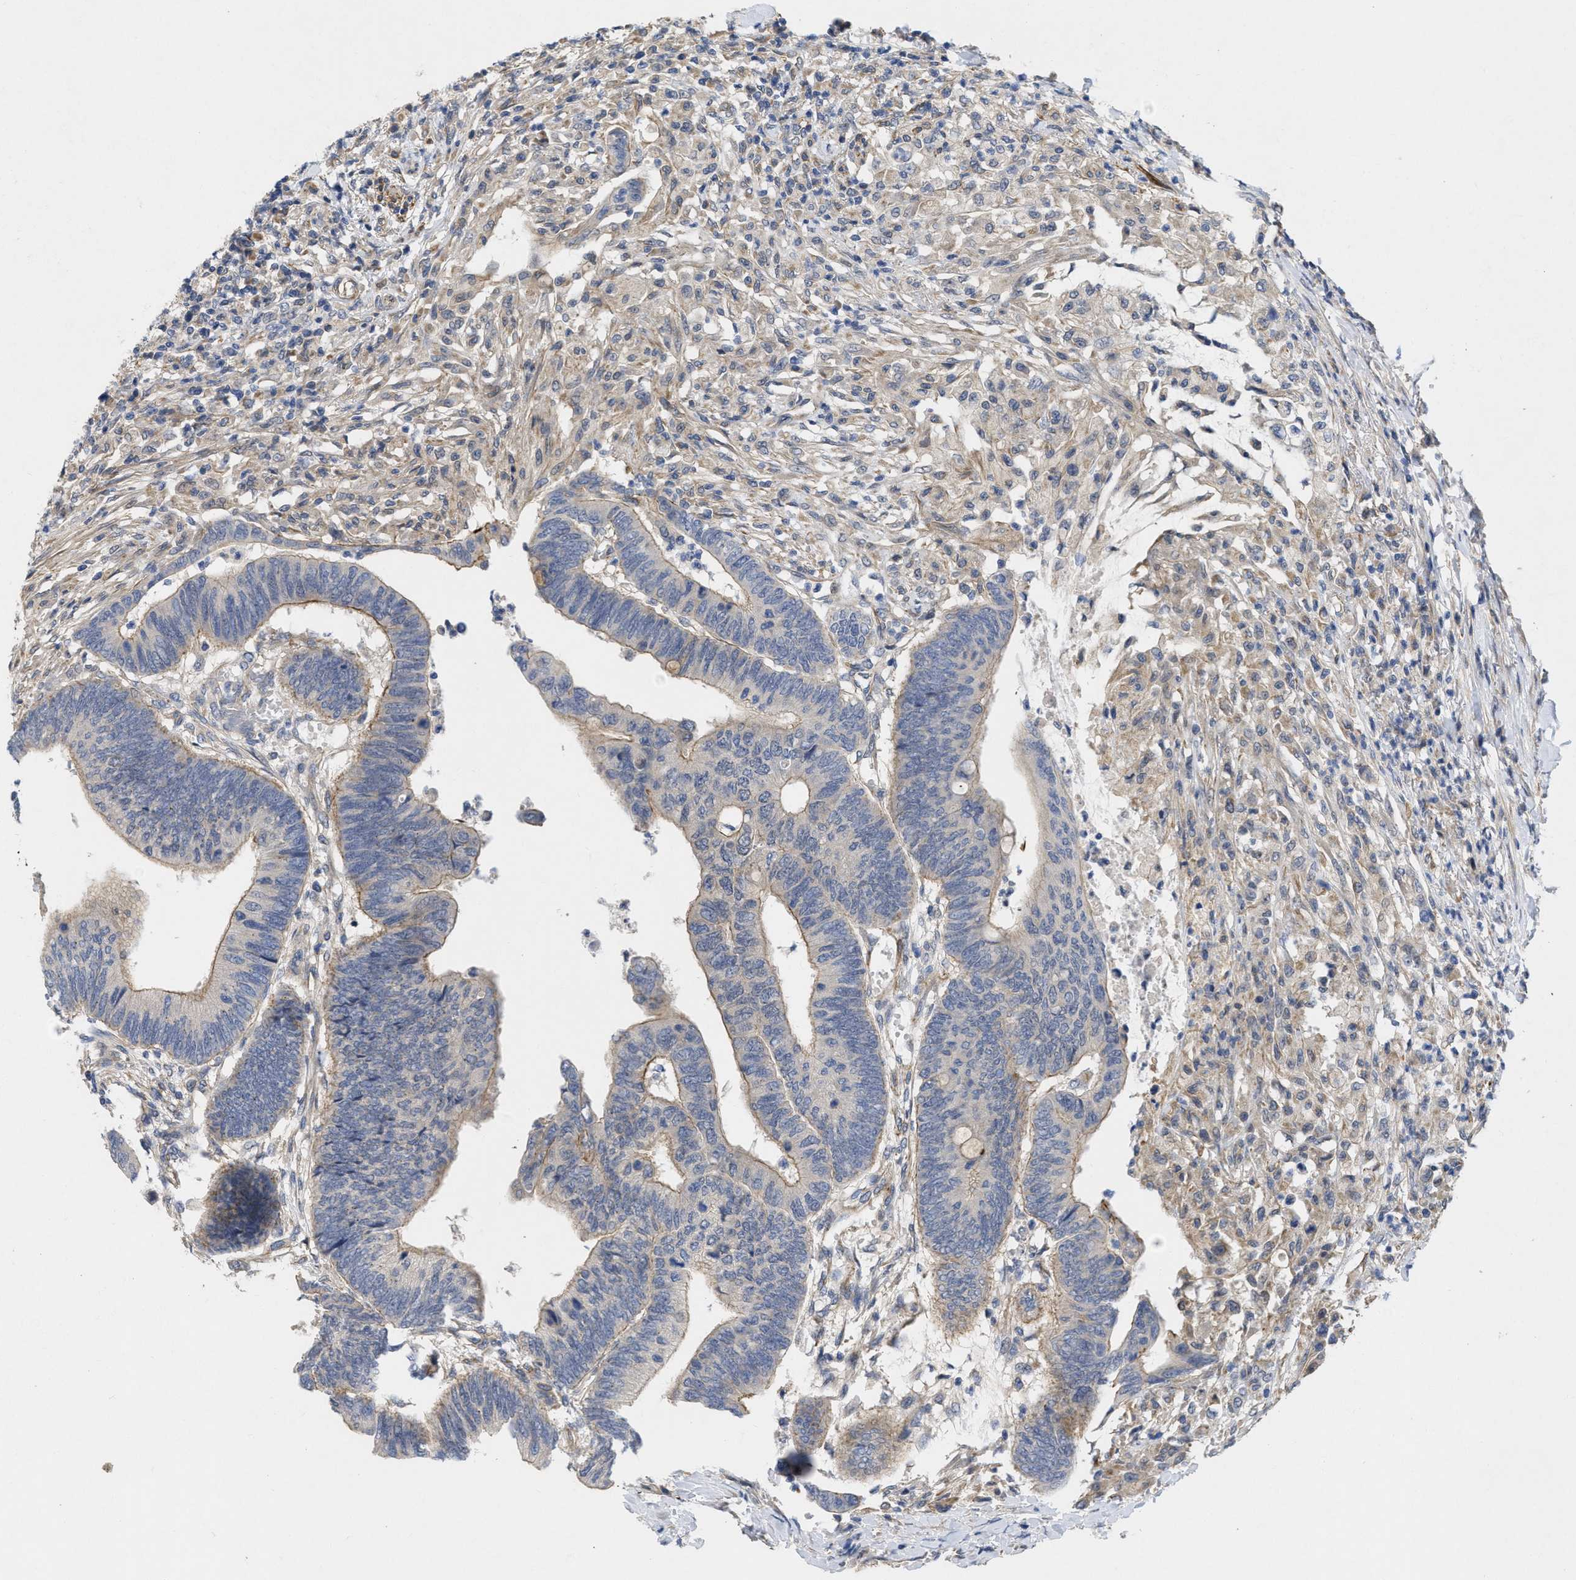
{"staining": {"intensity": "weak", "quantity": "<25%", "location": "cytoplasmic/membranous"}, "tissue": "colorectal cancer", "cell_type": "Tumor cells", "image_type": "cancer", "snomed": [{"axis": "morphology", "description": "Normal tissue, NOS"}, {"axis": "morphology", "description": "Adenocarcinoma, NOS"}, {"axis": "topography", "description": "Rectum"}, {"axis": "topography", "description": "Peripheral nerve tissue"}], "caption": "DAB immunohistochemical staining of adenocarcinoma (colorectal) displays no significant staining in tumor cells.", "gene": "ARHGEF26", "patient": {"sex": "male", "age": 92}}